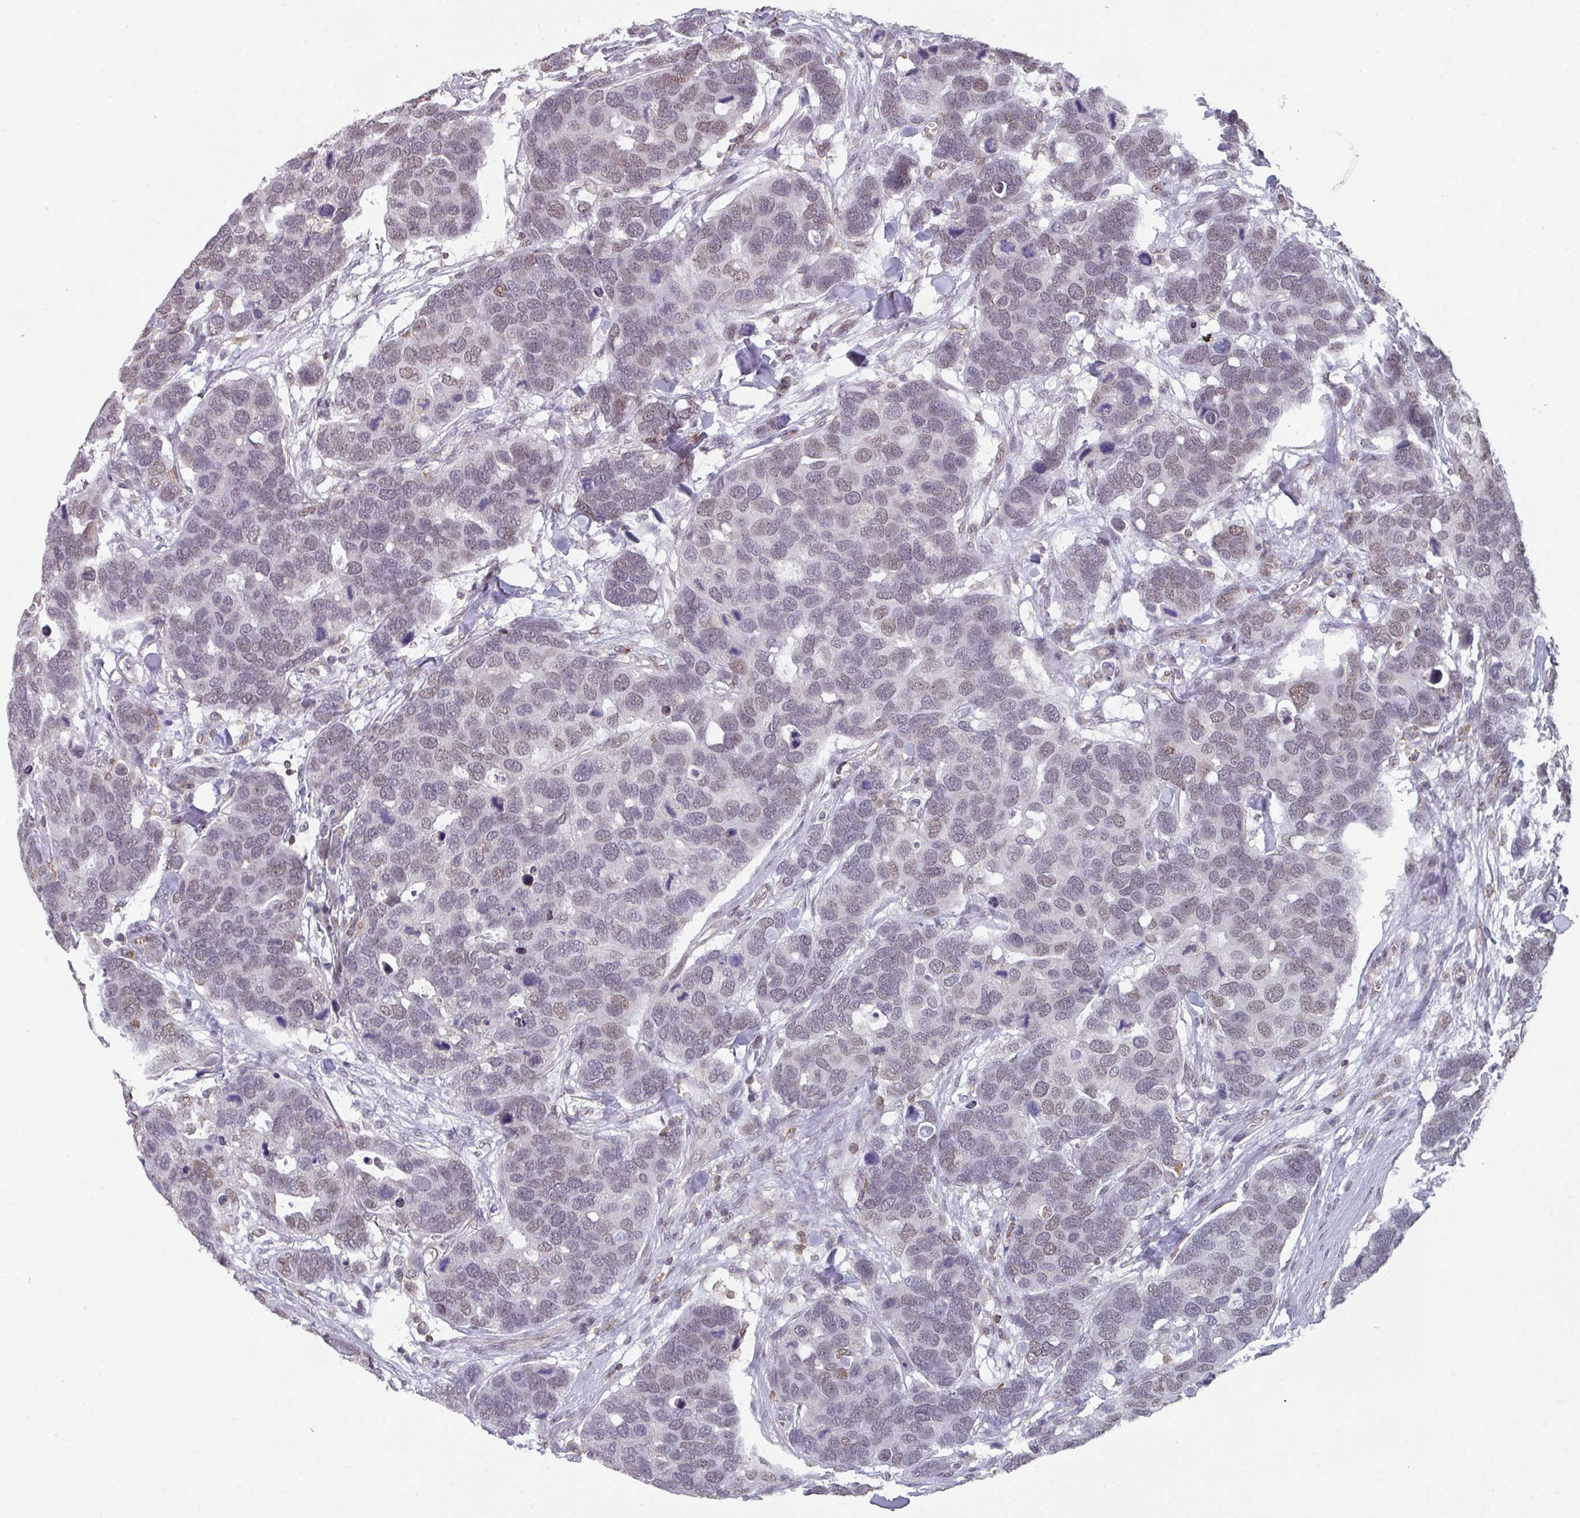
{"staining": {"intensity": "weak", "quantity": ">75%", "location": "nuclear"}, "tissue": "breast cancer", "cell_type": "Tumor cells", "image_type": "cancer", "snomed": [{"axis": "morphology", "description": "Duct carcinoma"}, {"axis": "topography", "description": "Breast"}], "caption": "High-power microscopy captured an IHC photomicrograph of breast cancer (intraductal carcinoma), revealing weak nuclear expression in about >75% of tumor cells.", "gene": "RASAL3", "patient": {"sex": "female", "age": 83}}